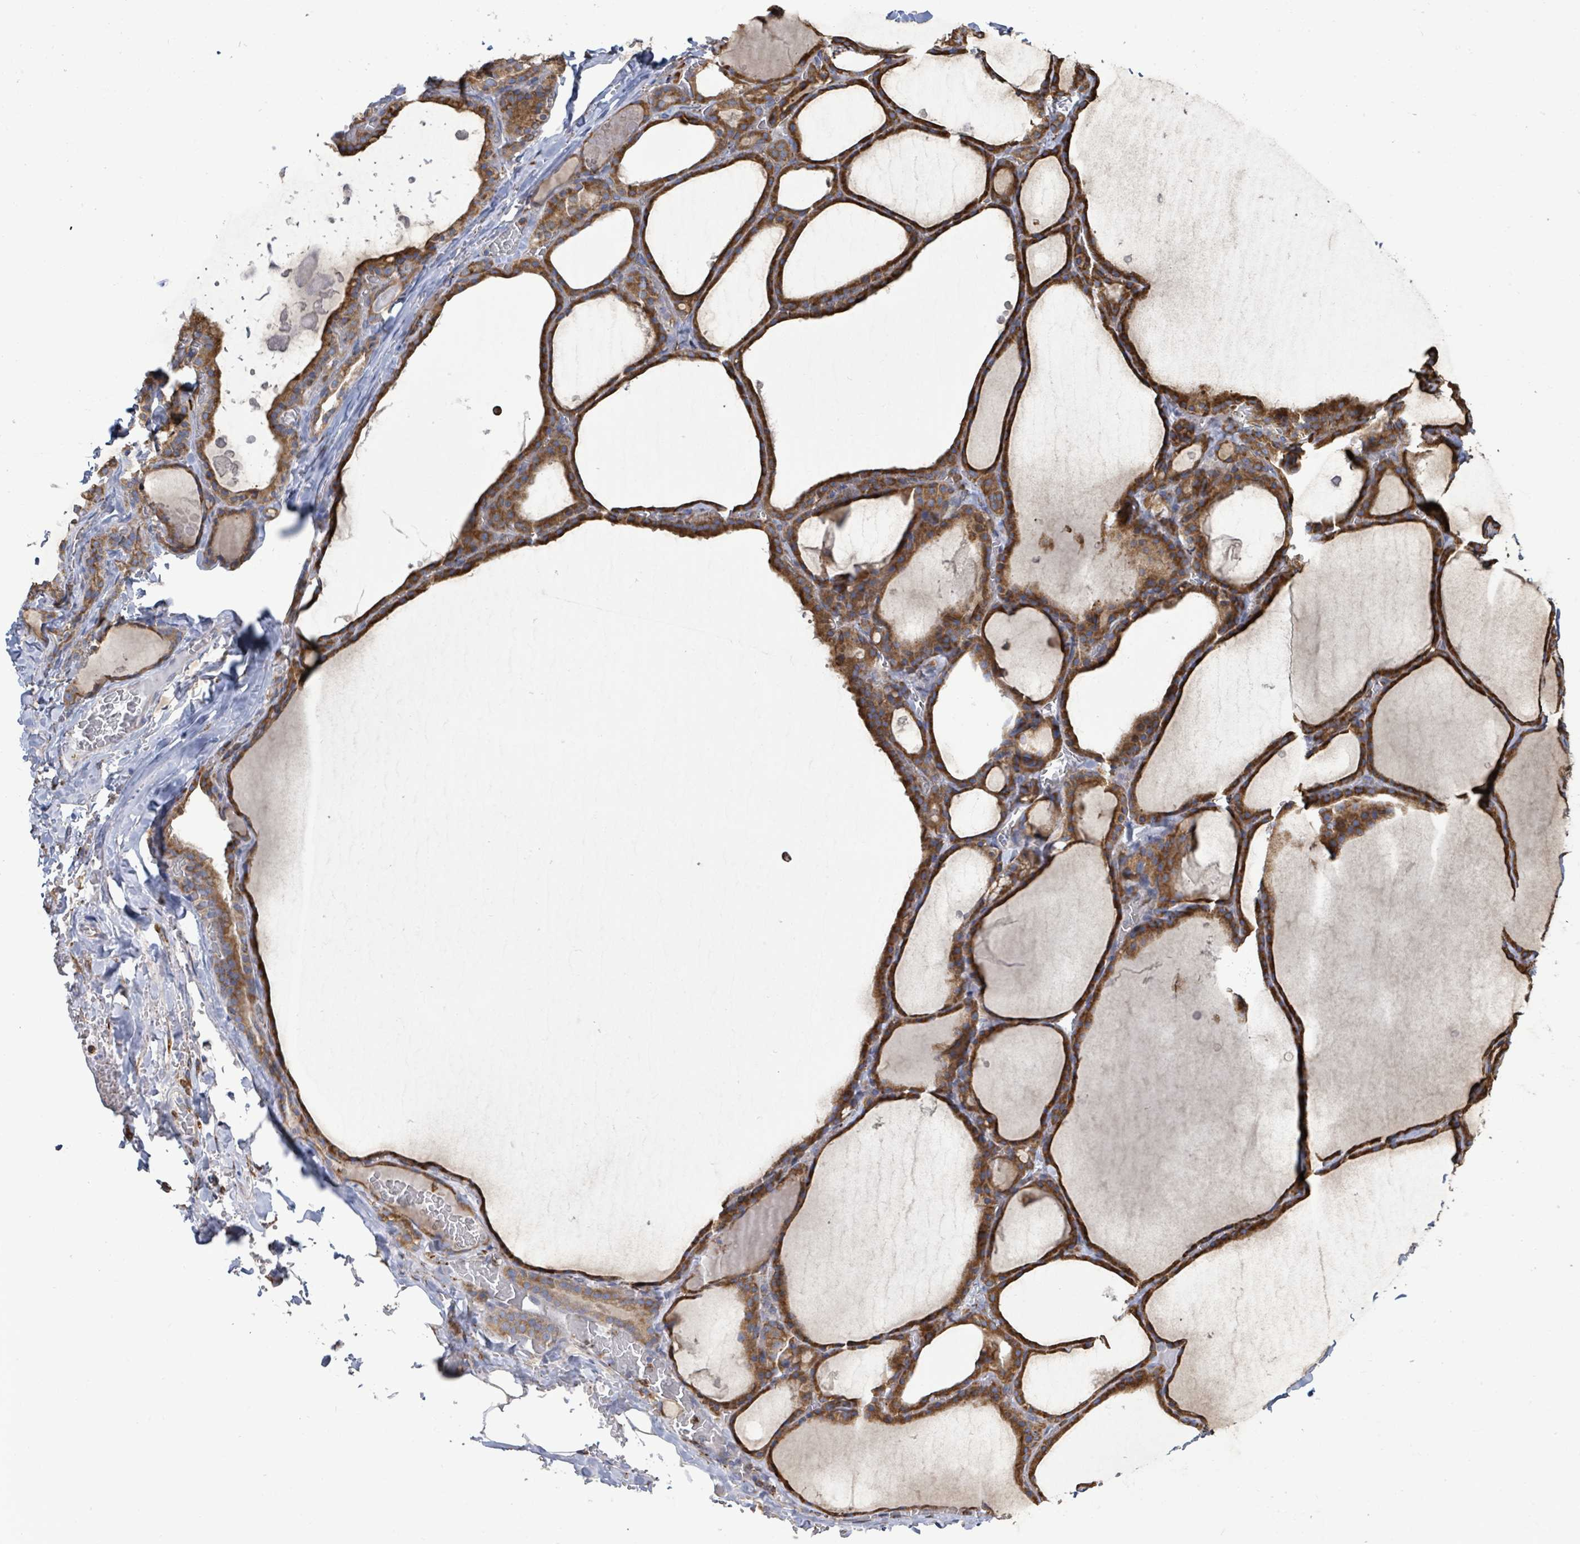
{"staining": {"intensity": "strong", "quantity": ">75%", "location": "cytoplasmic/membranous"}, "tissue": "thyroid gland", "cell_type": "Glandular cells", "image_type": "normal", "snomed": [{"axis": "morphology", "description": "Normal tissue, NOS"}, {"axis": "topography", "description": "Thyroid gland"}], "caption": "DAB (3,3'-diaminobenzidine) immunohistochemical staining of normal human thyroid gland exhibits strong cytoplasmic/membranous protein expression in about >75% of glandular cells. (brown staining indicates protein expression, while blue staining denotes nuclei).", "gene": "RFPL4AL1", "patient": {"sex": "male", "age": 56}}